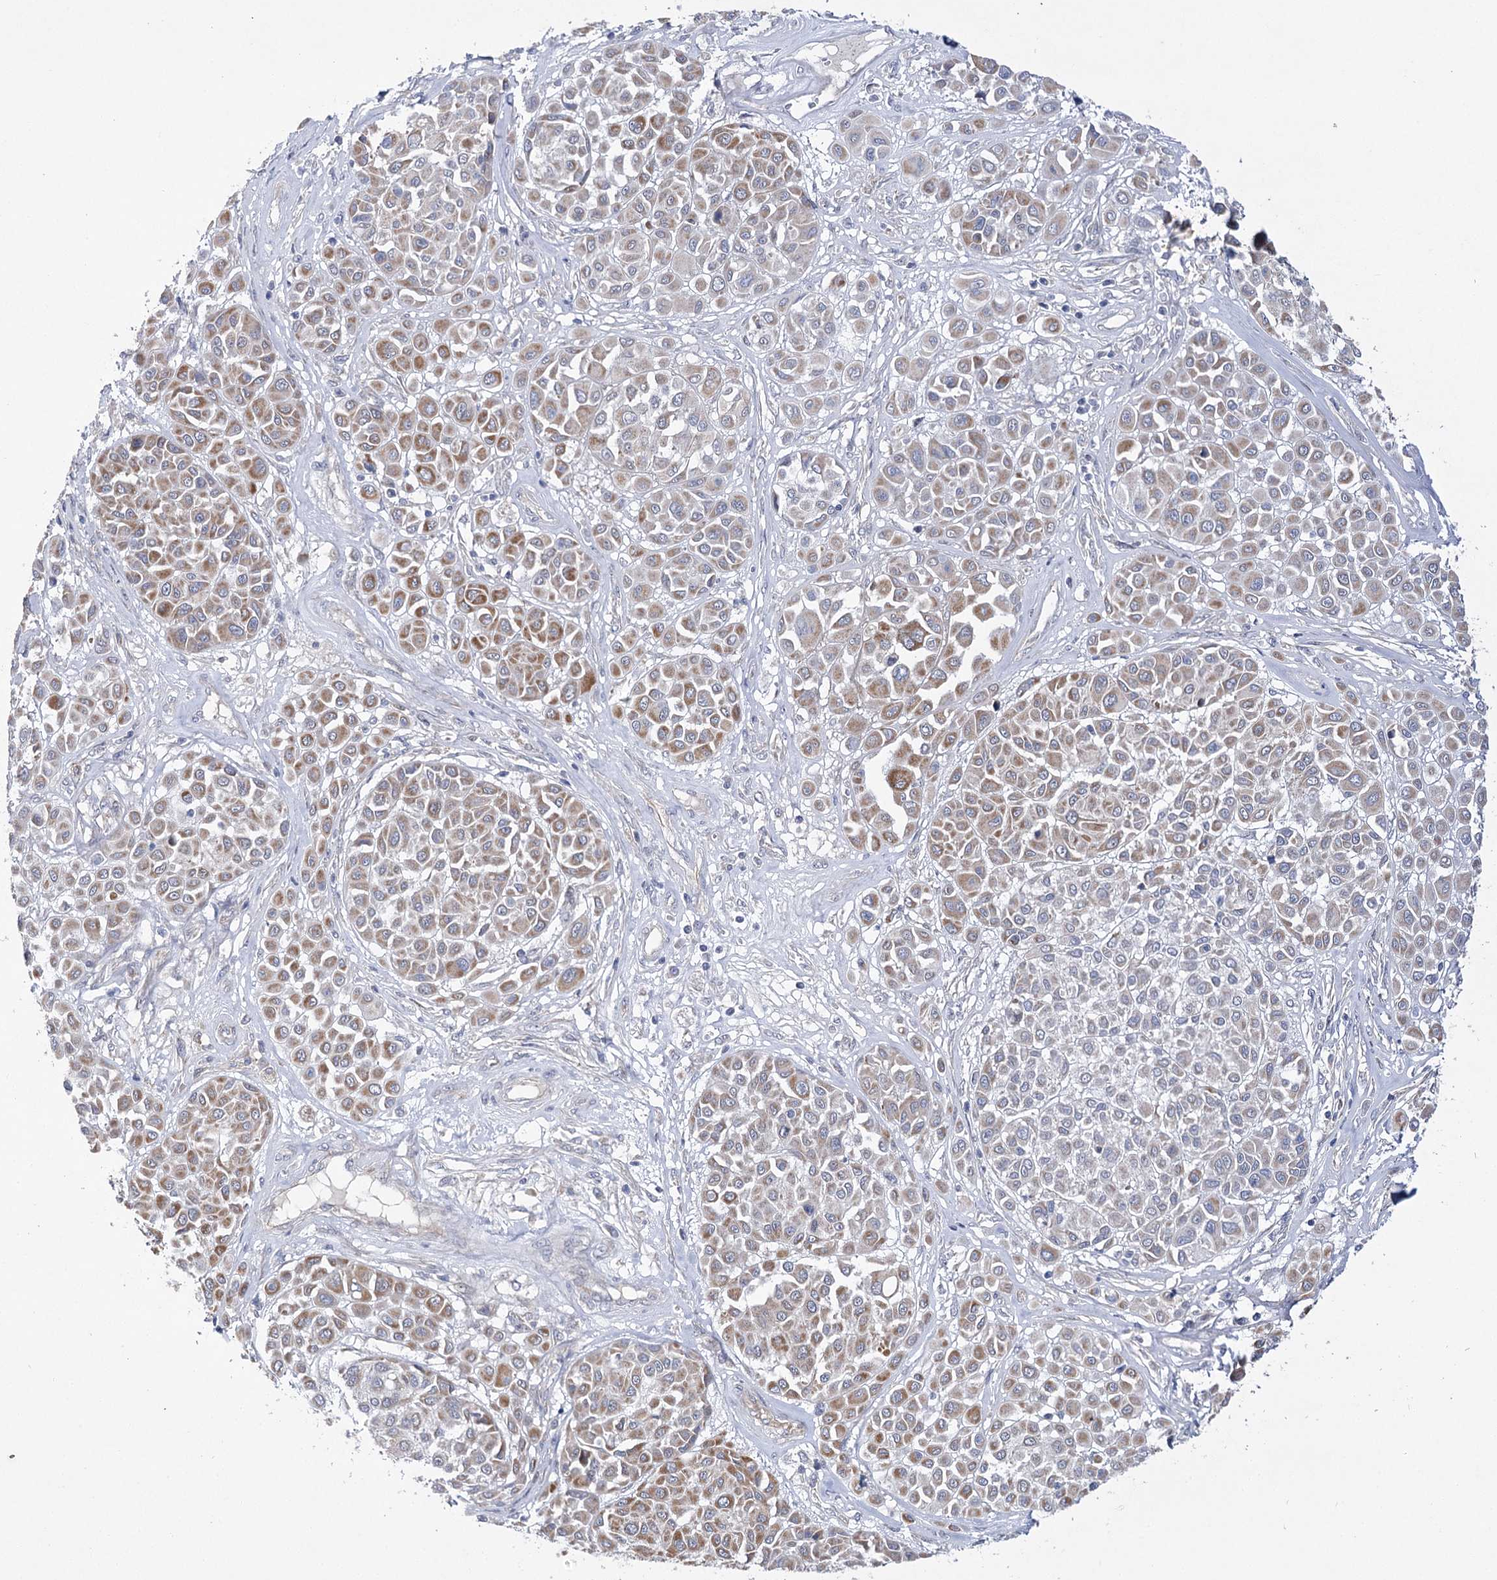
{"staining": {"intensity": "moderate", "quantity": "25%-75%", "location": "cytoplasmic/membranous"}, "tissue": "melanoma", "cell_type": "Tumor cells", "image_type": "cancer", "snomed": [{"axis": "morphology", "description": "Malignant melanoma, Metastatic site"}, {"axis": "topography", "description": "Soft tissue"}], "caption": "Immunohistochemistry (IHC) of melanoma demonstrates medium levels of moderate cytoplasmic/membranous positivity in about 25%-75% of tumor cells.", "gene": "ECHDC3", "patient": {"sex": "male", "age": 41}}